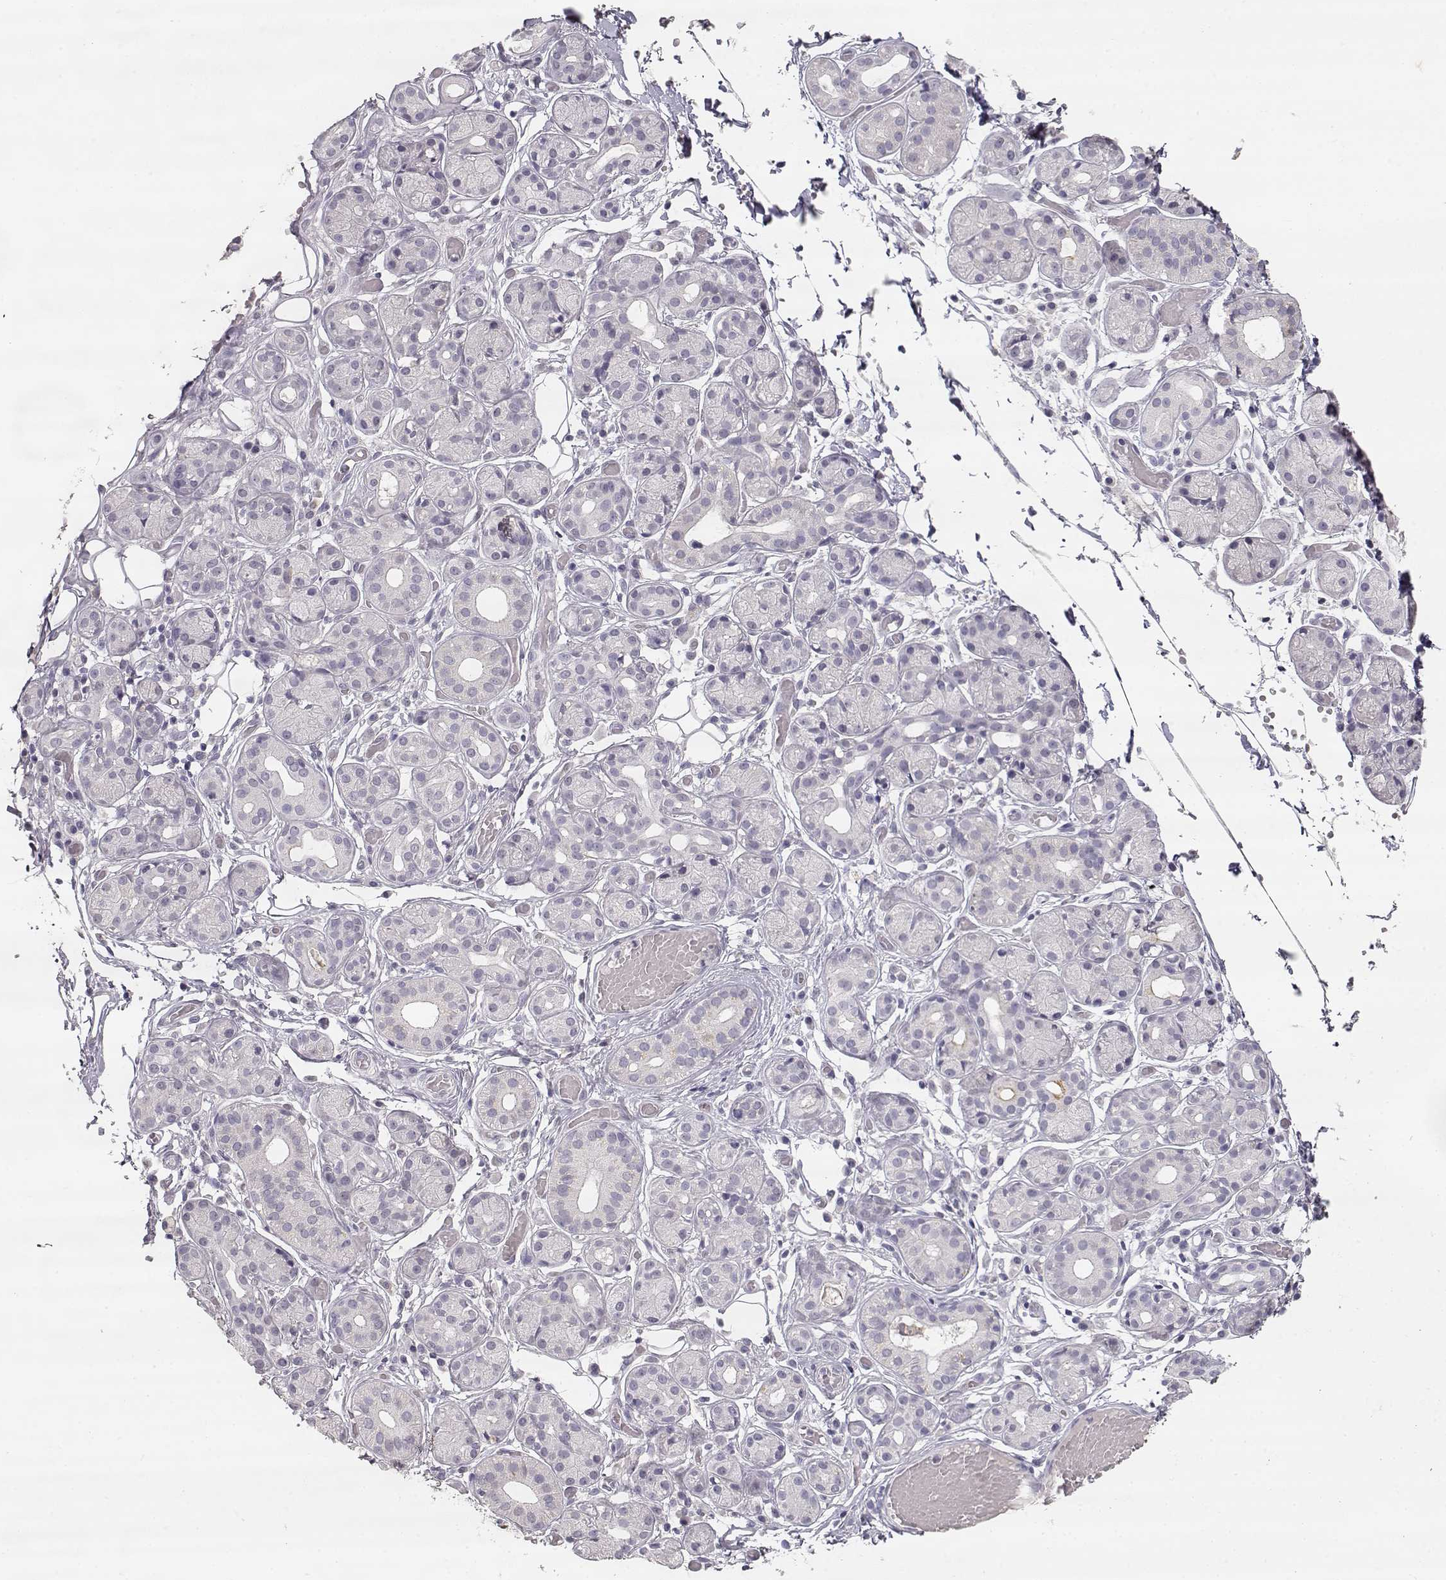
{"staining": {"intensity": "negative", "quantity": "none", "location": "none"}, "tissue": "salivary gland", "cell_type": "Glandular cells", "image_type": "normal", "snomed": [{"axis": "morphology", "description": "Normal tissue, NOS"}, {"axis": "topography", "description": "Salivary gland"}, {"axis": "topography", "description": "Peripheral nerve tissue"}], "caption": "DAB immunohistochemical staining of benign salivary gland exhibits no significant staining in glandular cells. (DAB immunohistochemistry, high magnification).", "gene": "TPH2", "patient": {"sex": "male", "age": 71}}